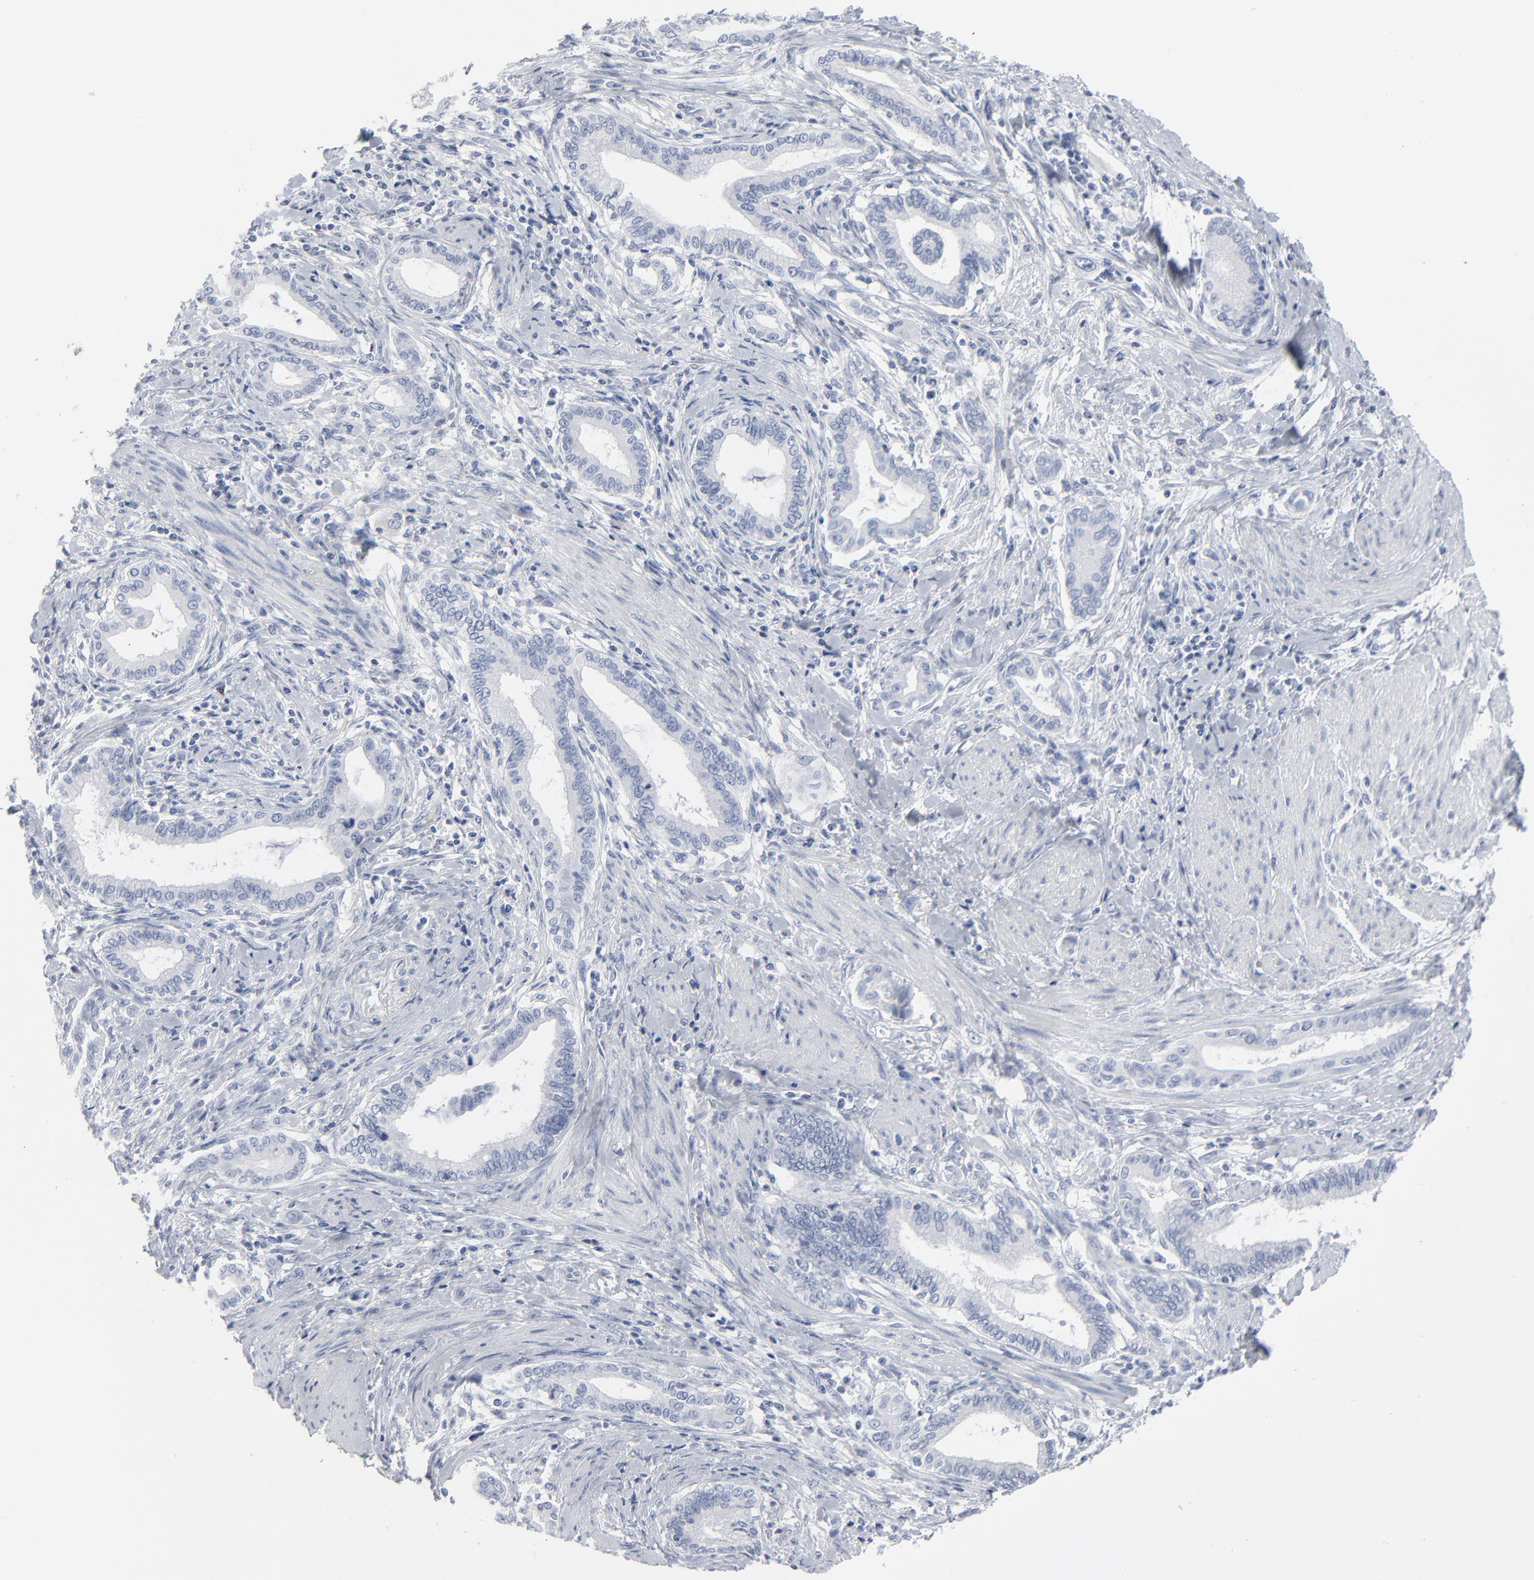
{"staining": {"intensity": "negative", "quantity": "none", "location": "none"}, "tissue": "pancreatic cancer", "cell_type": "Tumor cells", "image_type": "cancer", "snomed": [{"axis": "morphology", "description": "Adenocarcinoma, NOS"}, {"axis": "topography", "description": "Pancreas"}], "caption": "A micrograph of human pancreatic cancer (adenocarcinoma) is negative for staining in tumor cells.", "gene": "PAGE1", "patient": {"sex": "female", "age": 64}}